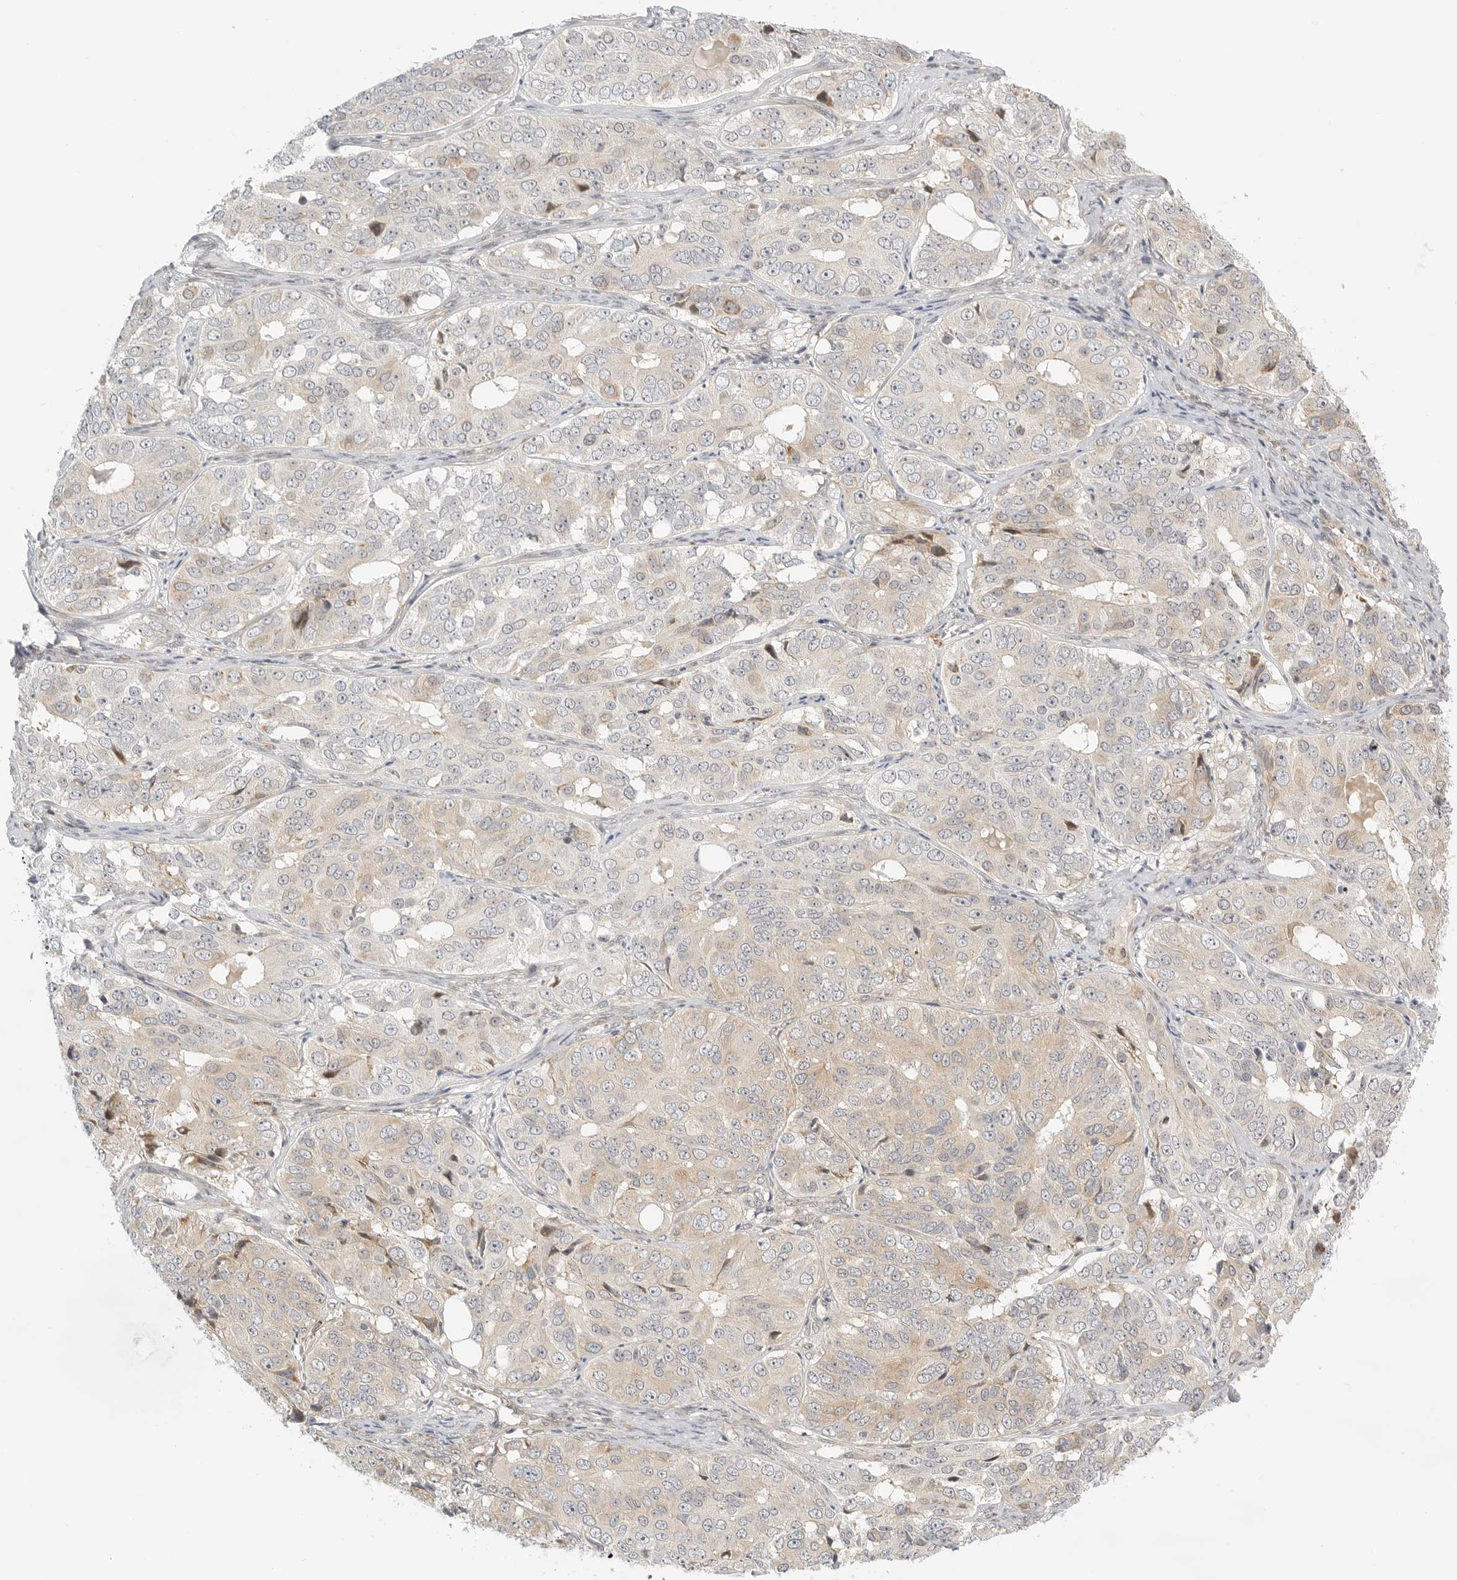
{"staining": {"intensity": "weak", "quantity": "<25%", "location": "cytoplasmic/membranous"}, "tissue": "ovarian cancer", "cell_type": "Tumor cells", "image_type": "cancer", "snomed": [{"axis": "morphology", "description": "Carcinoma, endometroid"}, {"axis": "topography", "description": "Ovary"}], "caption": "A histopathology image of human ovarian cancer is negative for staining in tumor cells.", "gene": "DSCC1", "patient": {"sex": "female", "age": 51}}